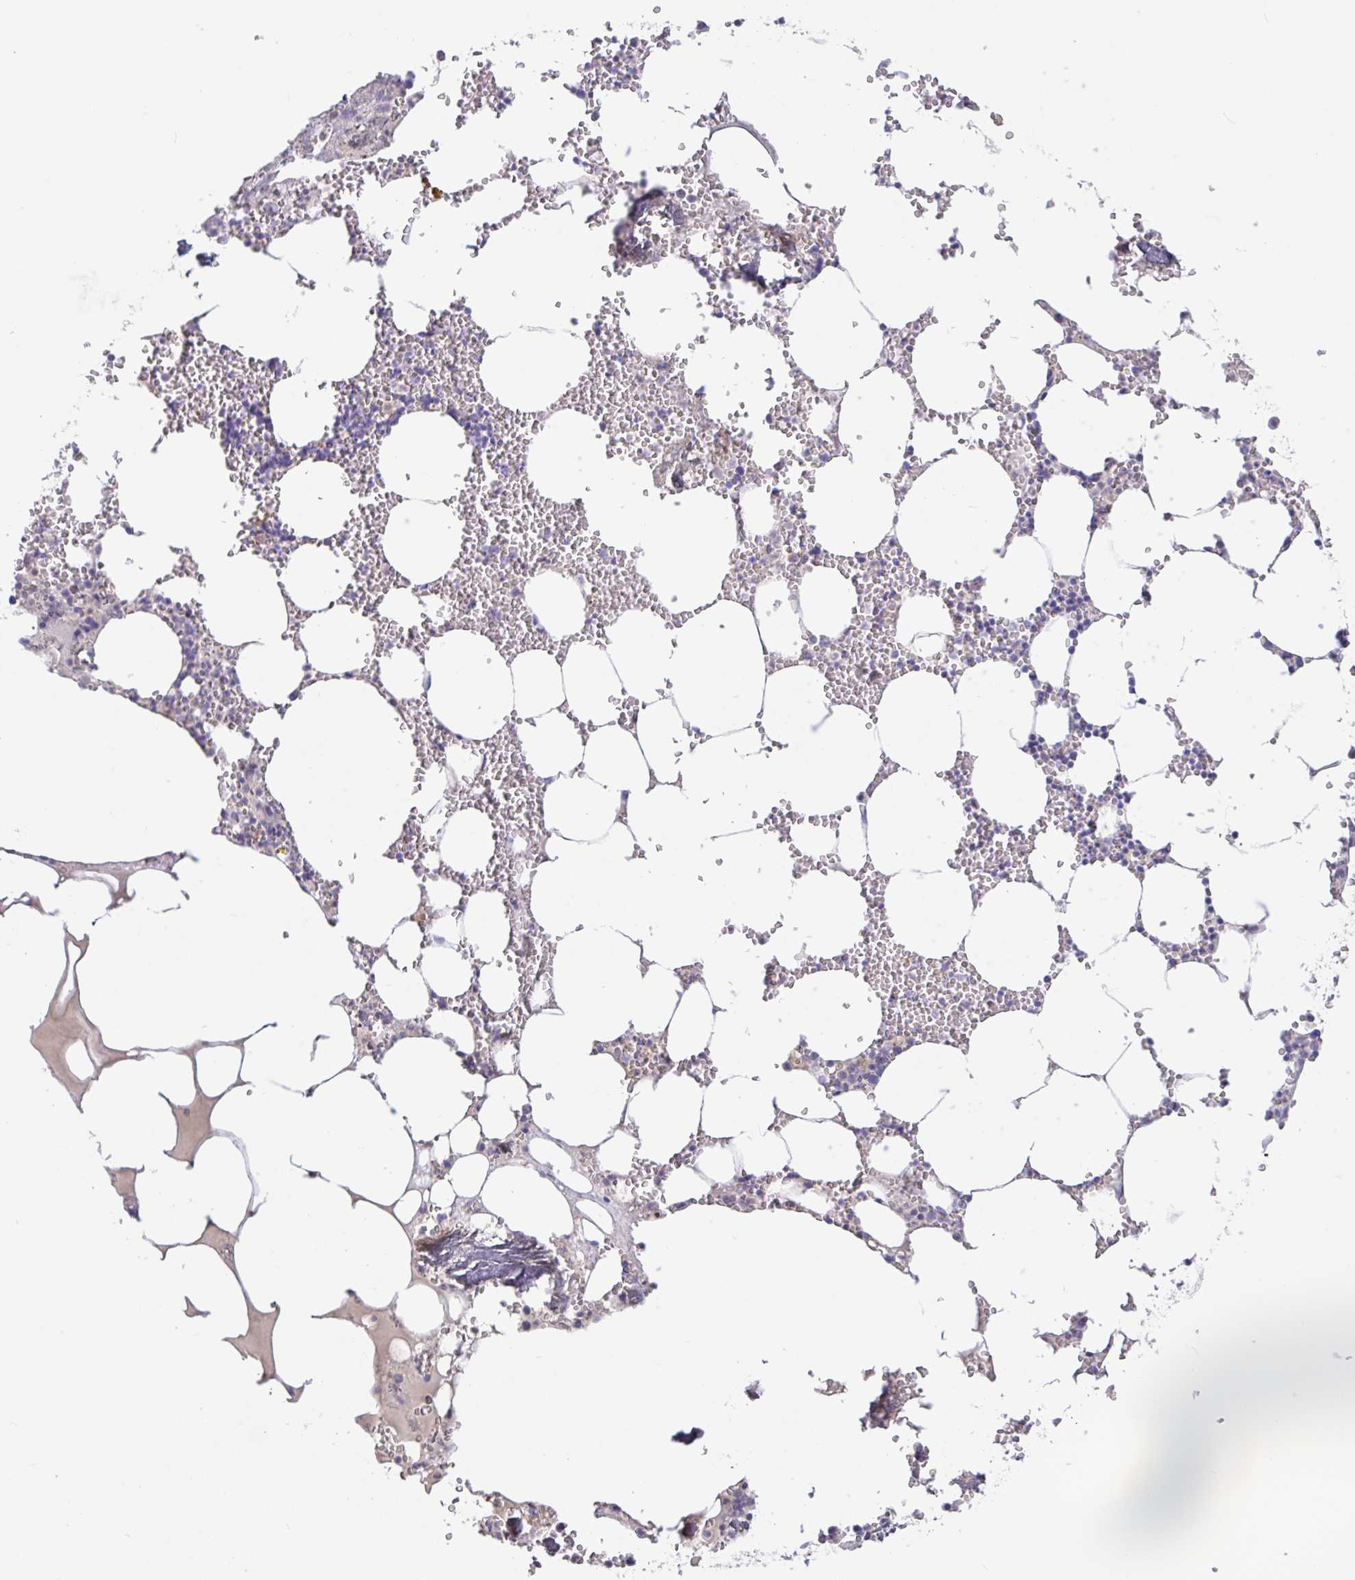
{"staining": {"intensity": "weak", "quantity": "25%-75%", "location": "cytoplasmic/membranous"}, "tissue": "bone marrow", "cell_type": "Hematopoietic cells", "image_type": "normal", "snomed": [{"axis": "morphology", "description": "Normal tissue, NOS"}, {"axis": "topography", "description": "Bone marrow"}], "caption": "This photomicrograph shows IHC staining of normal human bone marrow, with low weak cytoplasmic/membranous expression in approximately 25%-75% of hematopoietic cells.", "gene": "PYGM", "patient": {"sex": "male", "age": 54}}